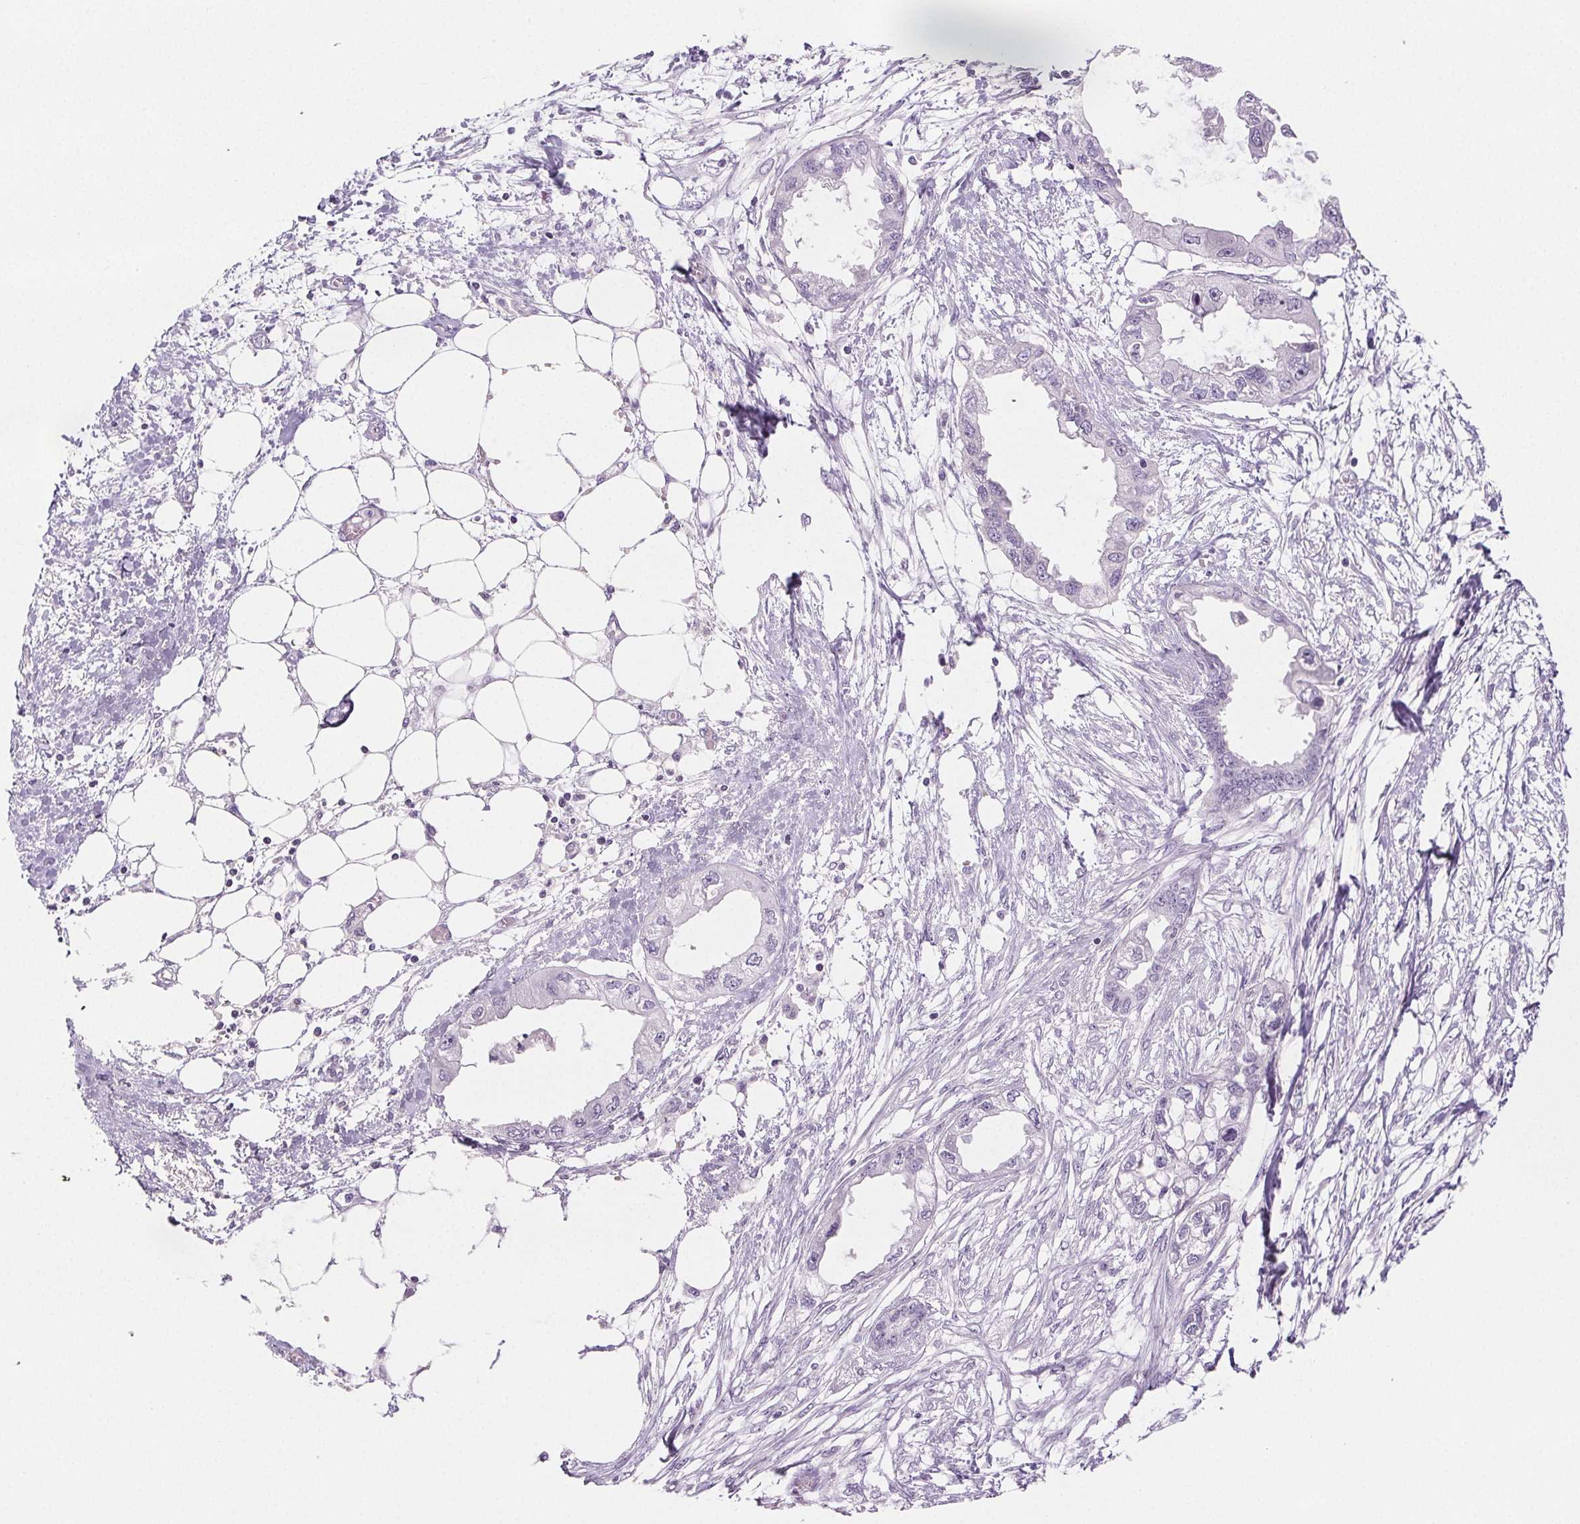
{"staining": {"intensity": "negative", "quantity": "none", "location": "none"}, "tissue": "endometrial cancer", "cell_type": "Tumor cells", "image_type": "cancer", "snomed": [{"axis": "morphology", "description": "Adenocarcinoma, NOS"}, {"axis": "morphology", "description": "Adenocarcinoma, metastatic, NOS"}, {"axis": "topography", "description": "Adipose tissue"}, {"axis": "topography", "description": "Endometrium"}], "caption": "Immunohistochemical staining of endometrial cancer demonstrates no significant expression in tumor cells. (Stains: DAB (3,3'-diaminobenzidine) immunohistochemistry with hematoxylin counter stain, Microscopy: brightfield microscopy at high magnification).", "gene": "BEND2", "patient": {"sex": "female", "age": 67}}